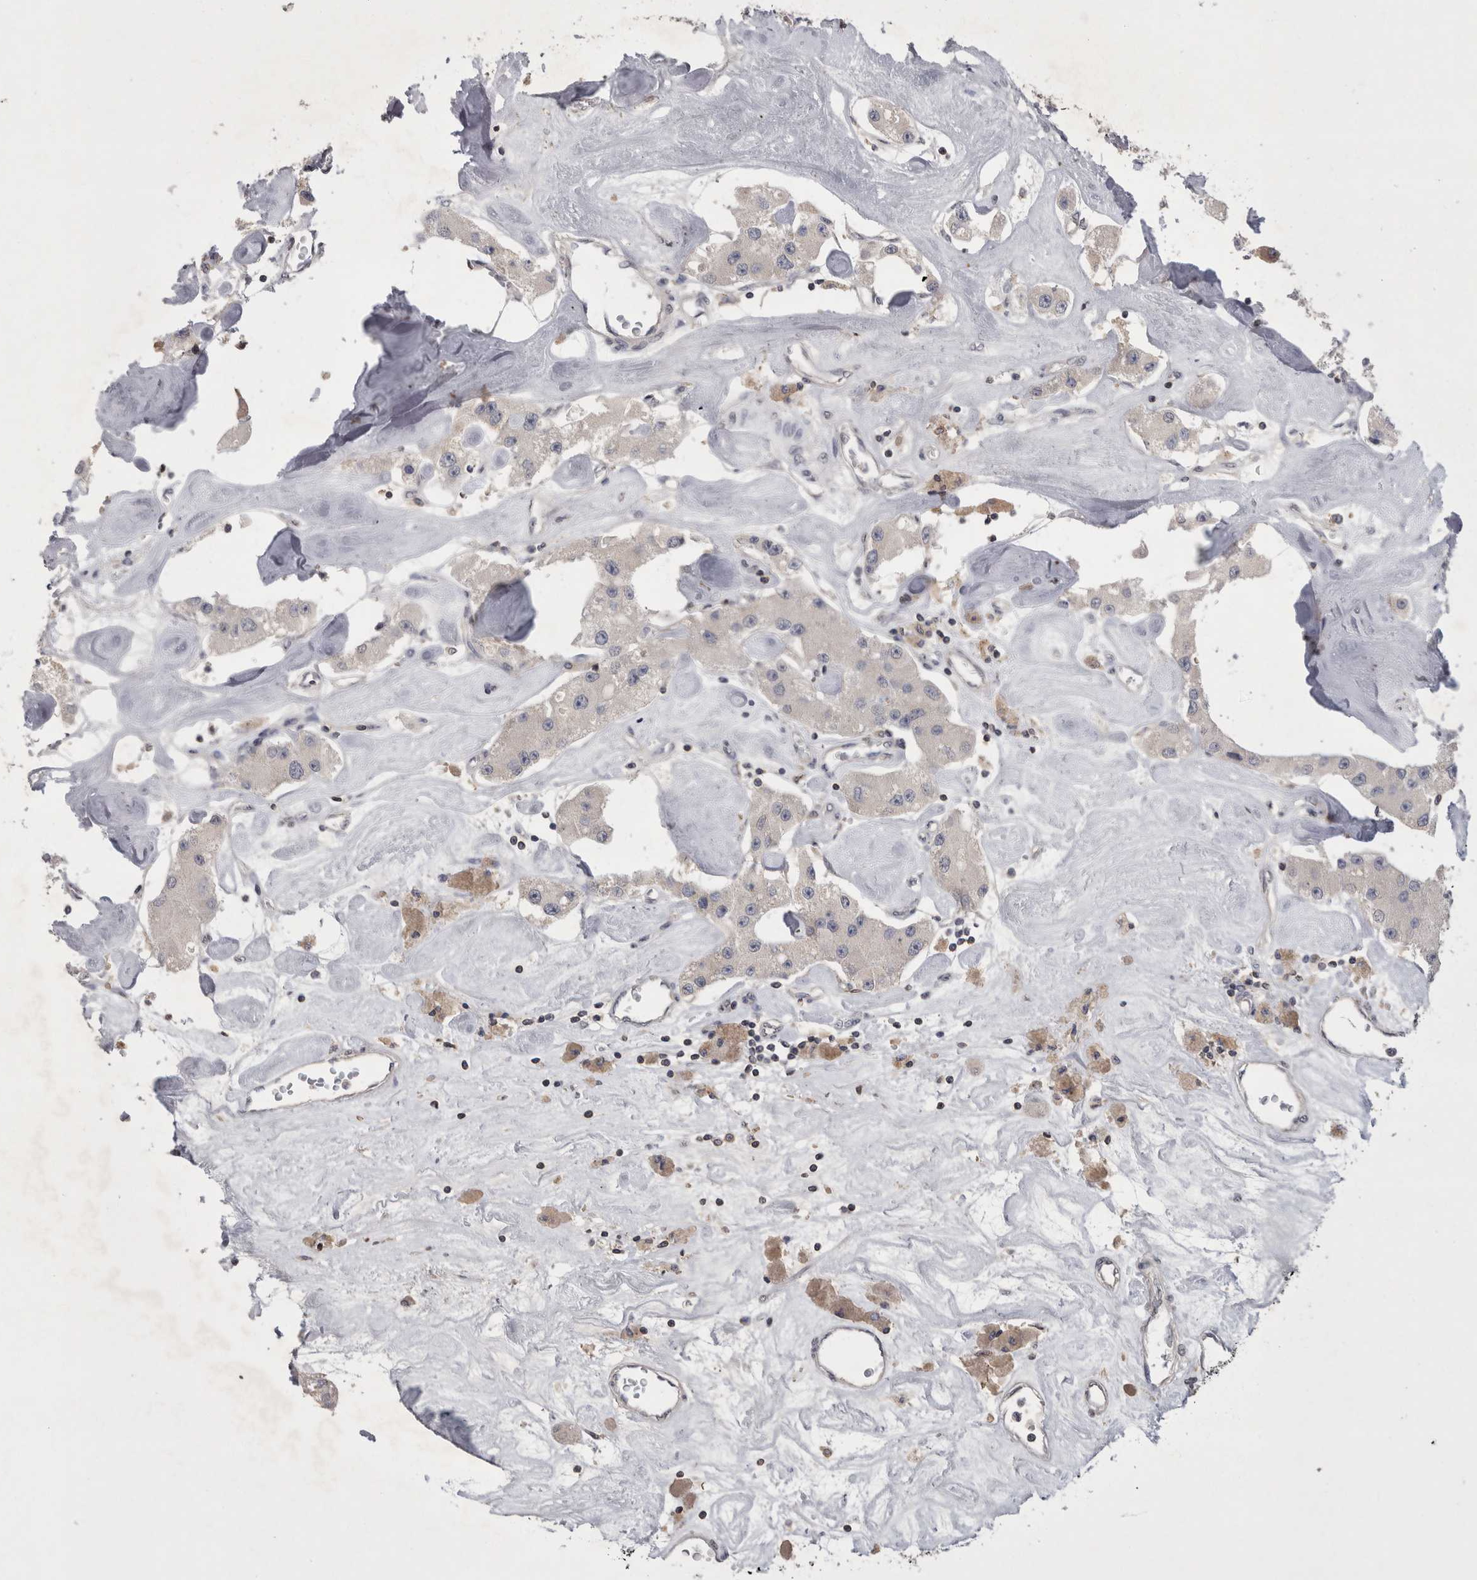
{"staining": {"intensity": "negative", "quantity": "none", "location": "none"}, "tissue": "carcinoid", "cell_type": "Tumor cells", "image_type": "cancer", "snomed": [{"axis": "morphology", "description": "Carcinoid, malignant, NOS"}, {"axis": "topography", "description": "Pancreas"}], "caption": "A photomicrograph of human carcinoid is negative for staining in tumor cells.", "gene": "NFATC2", "patient": {"sex": "male", "age": 41}}